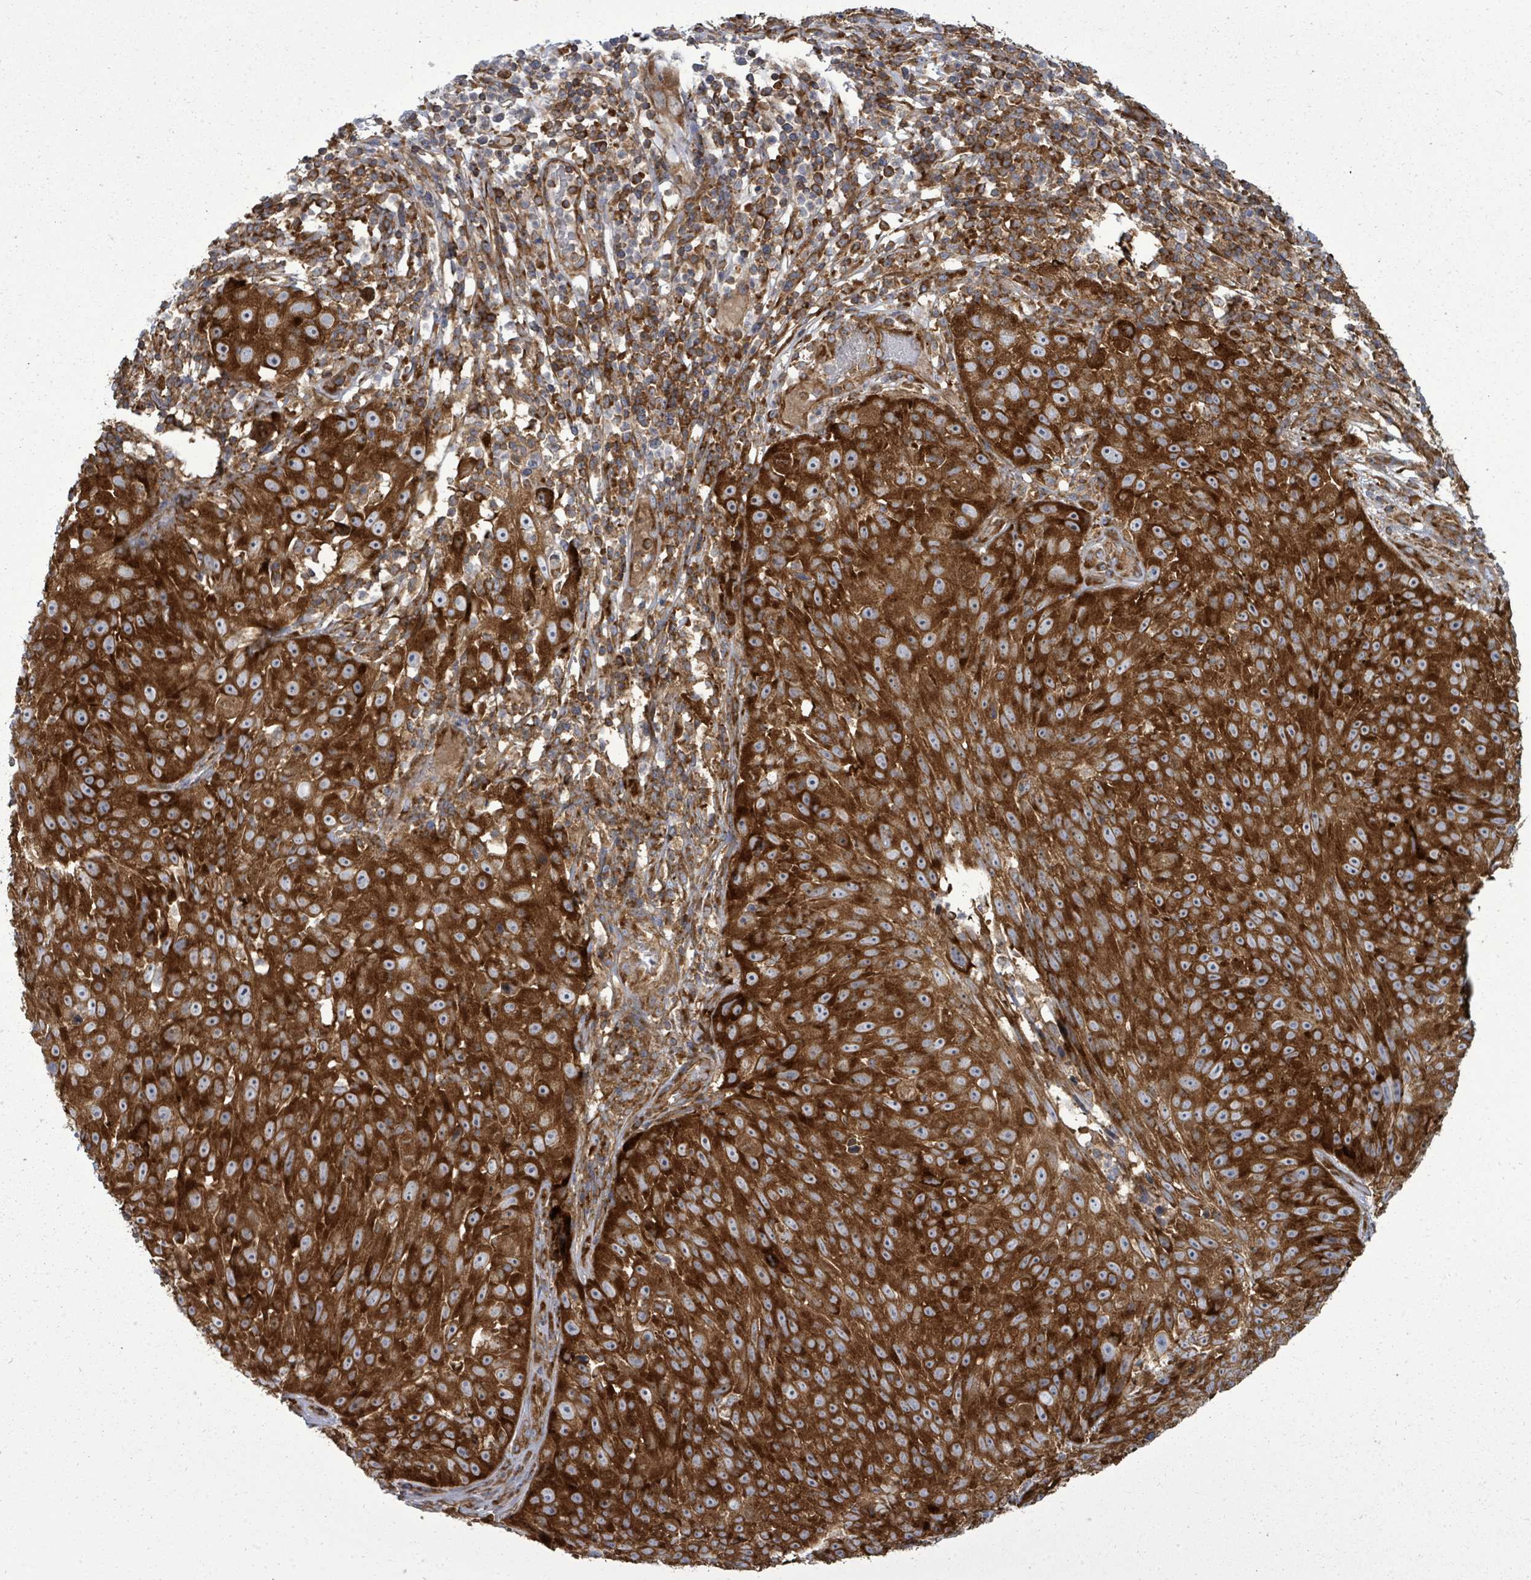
{"staining": {"intensity": "strong", "quantity": ">75%", "location": "cytoplasmic/membranous"}, "tissue": "skin cancer", "cell_type": "Tumor cells", "image_type": "cancer", "snomed": [{"axis": "morphology", "description": "Squamous cell carcinoma, NOS"}, {"axis": "topography", "description": "Skin"}], "caption": "DAB immunohistochemical staining of skin cancer (squamous cell carcinoma) reveals strong cytoplasmic/membranous protein positivity in approximately >75% of tumor cells.", "gene": "EIF3C", "patient": {"sex": "female", "age": 87}}